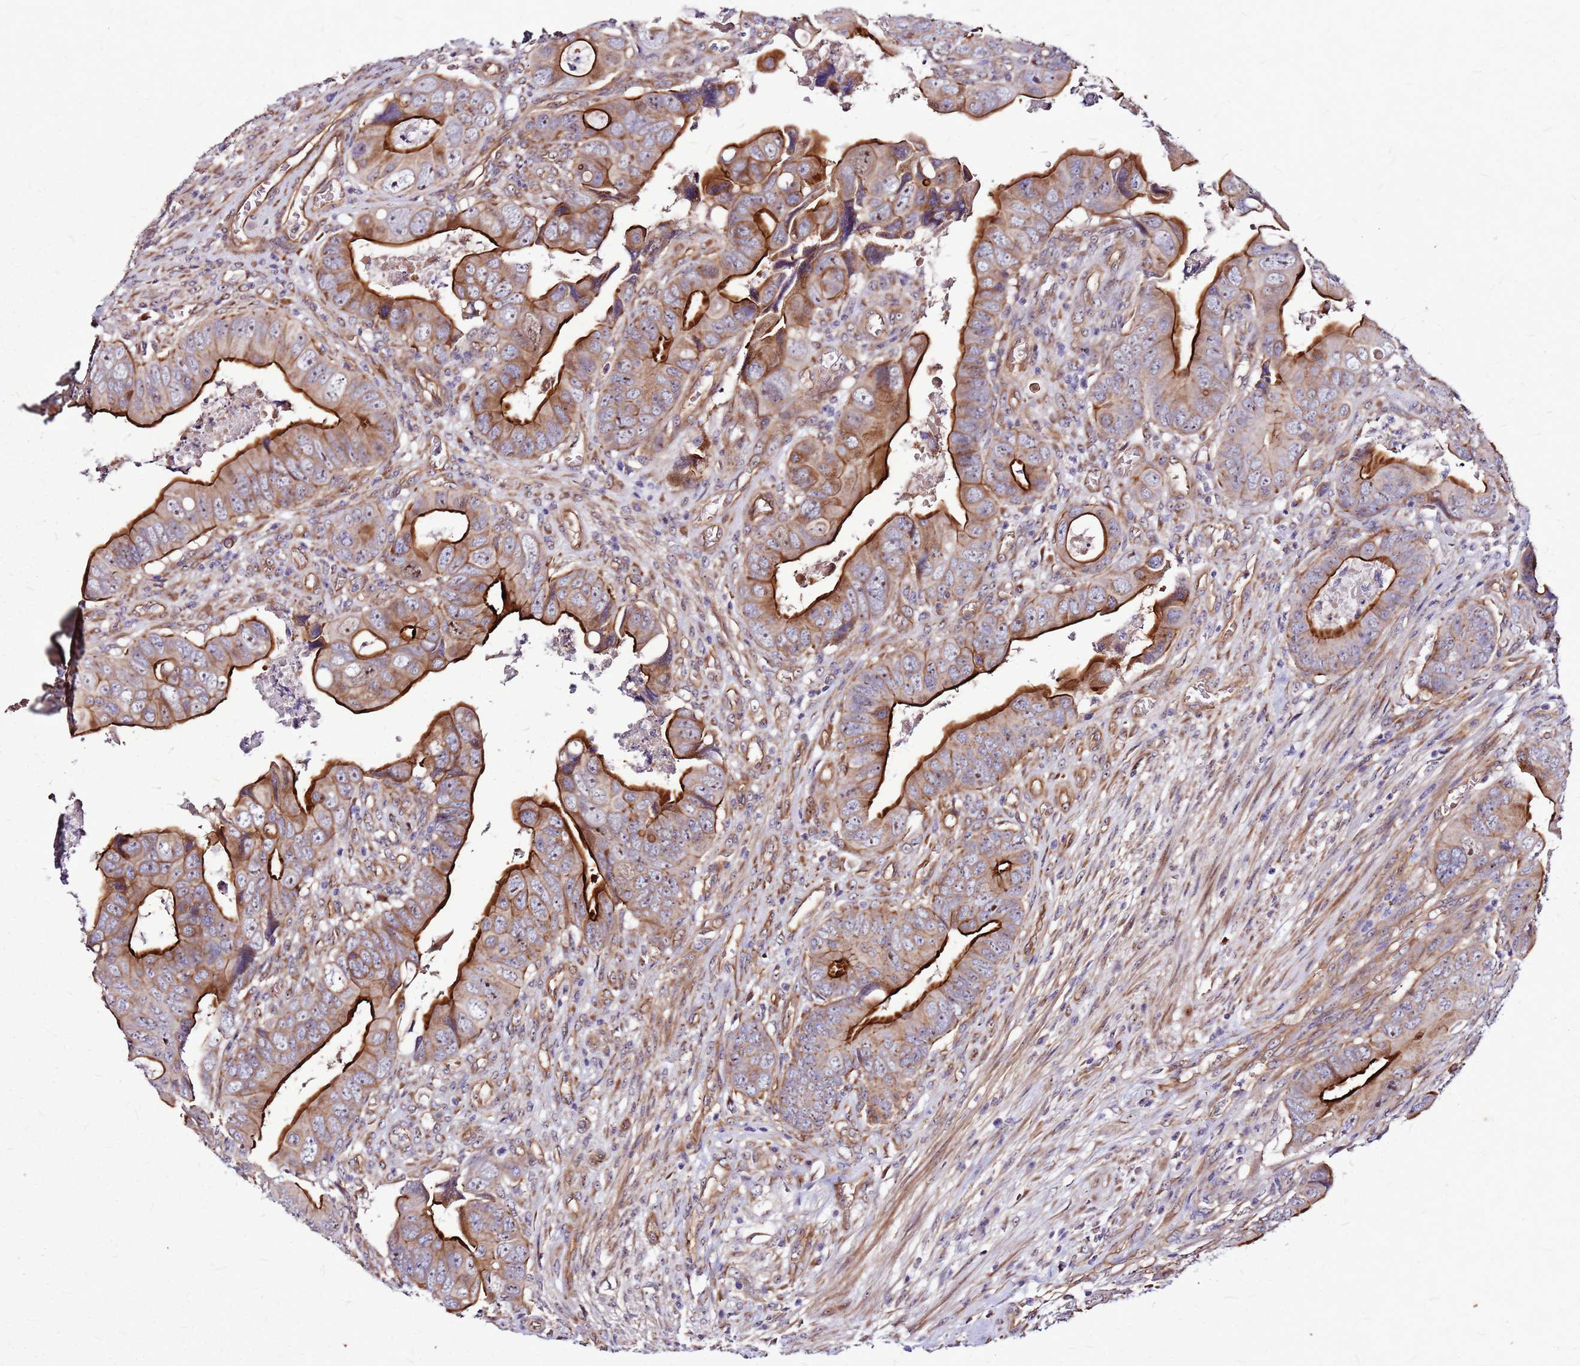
{"staining": {"intensity": "strong", "quantity": ">75%", "location": "cytoplasmic/membranous"}, "tissue": "colorectal cancer", "cell_type": "Tumor cells", "image_type": "cancer", "snomed": [{"axis": "morphology", "description": "Adenocarcinoma, NOS"}, {"axis": "topography", "description": "Rectum"}], "caption": "Protein expression by immunohistochemistry exhibits strong cytoplasmic/membranous expression in about >75% of tumor cells in adenocarcinoma (colorectal).", "gene": "TOPAZ1", "patient": {"sex": "female", "age": 78}}